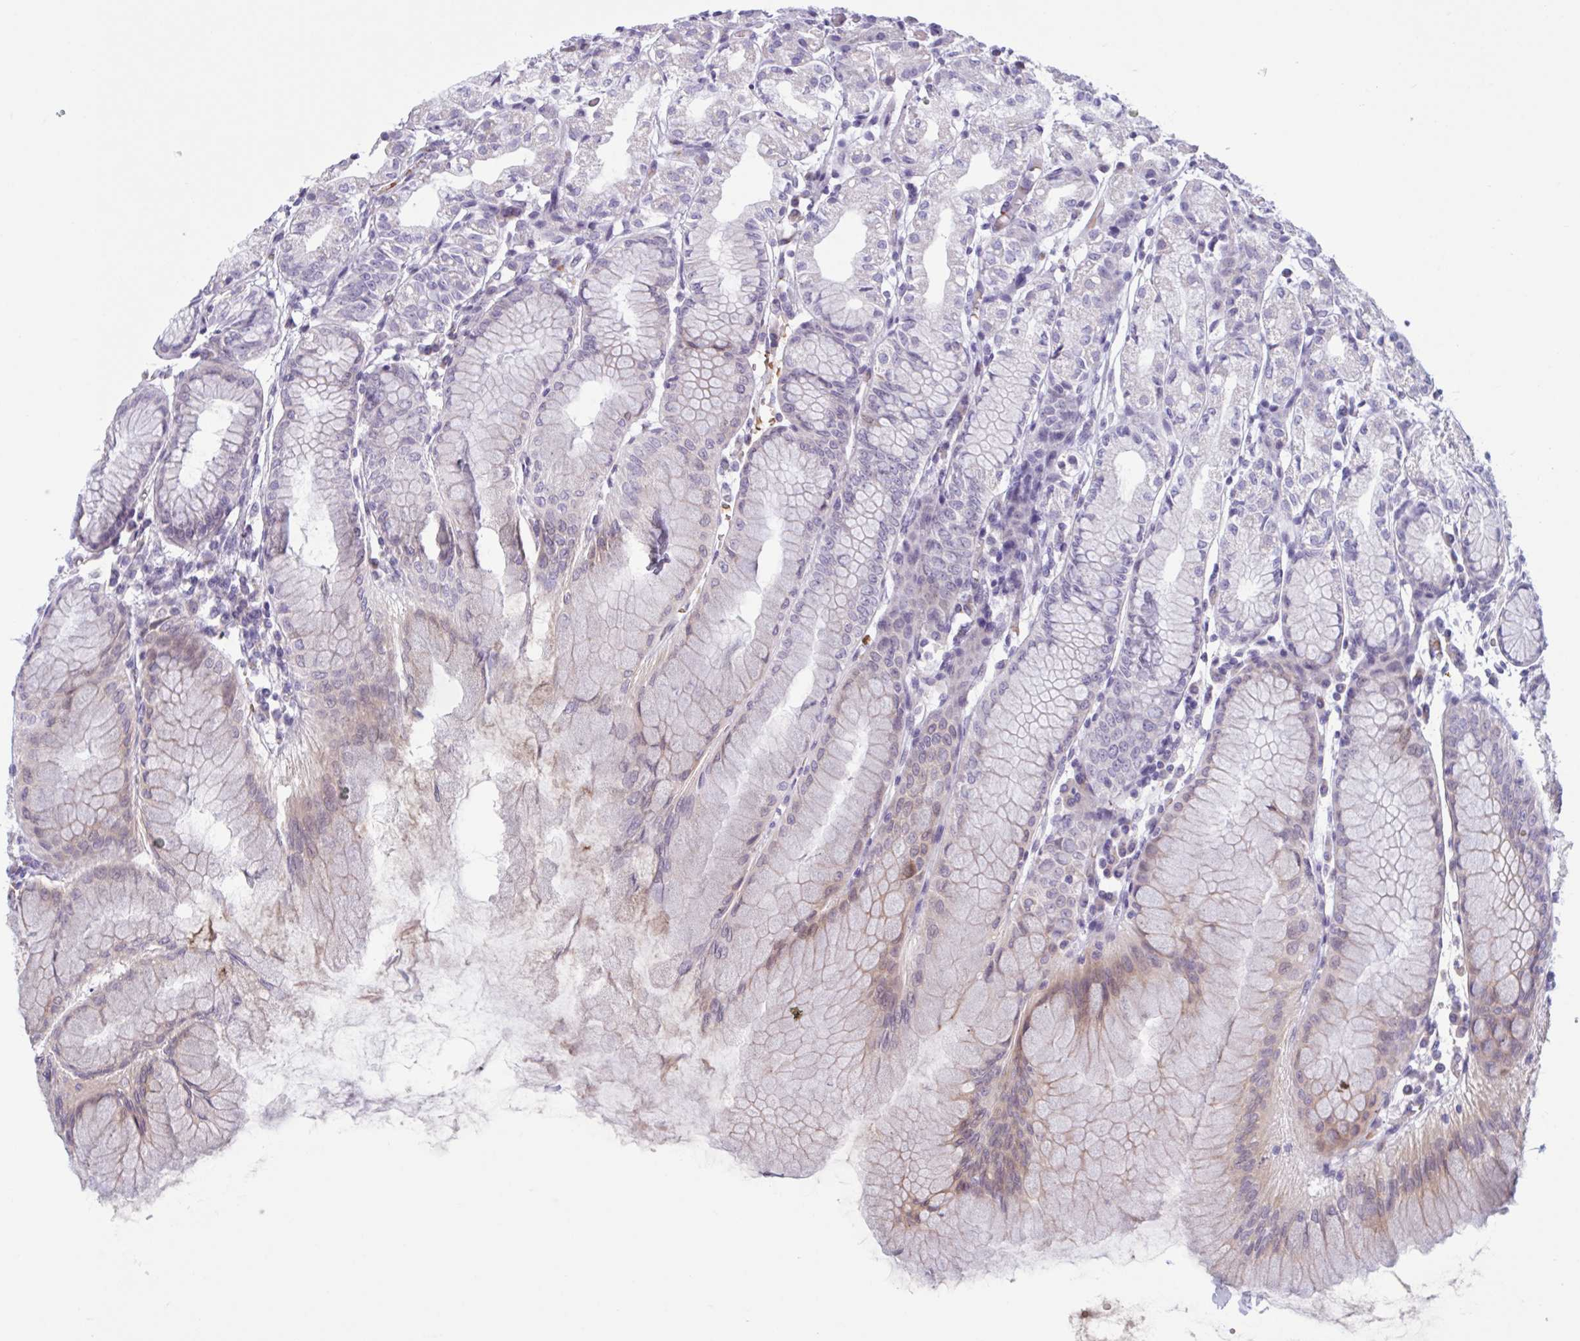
{"staining": {"intensity": "weak", "quantity": "<25%", "location": "cytoplasmic/membranous"}, "tissue": "stomach", "cell_type": "Glandular cells", "image_type": "normal", "snomed": [{"axis": "morphology", "description": "Normal tissue, NOS"}, {"axis": "topography", "description": "Stomach"}], "caption": "Protein analysis of benign stomach shows no significant expression in glandular cells. Nuclei are stained in blue.", "gene": "HSD11B2", "patient": {"sex": "female", "age": 57}}